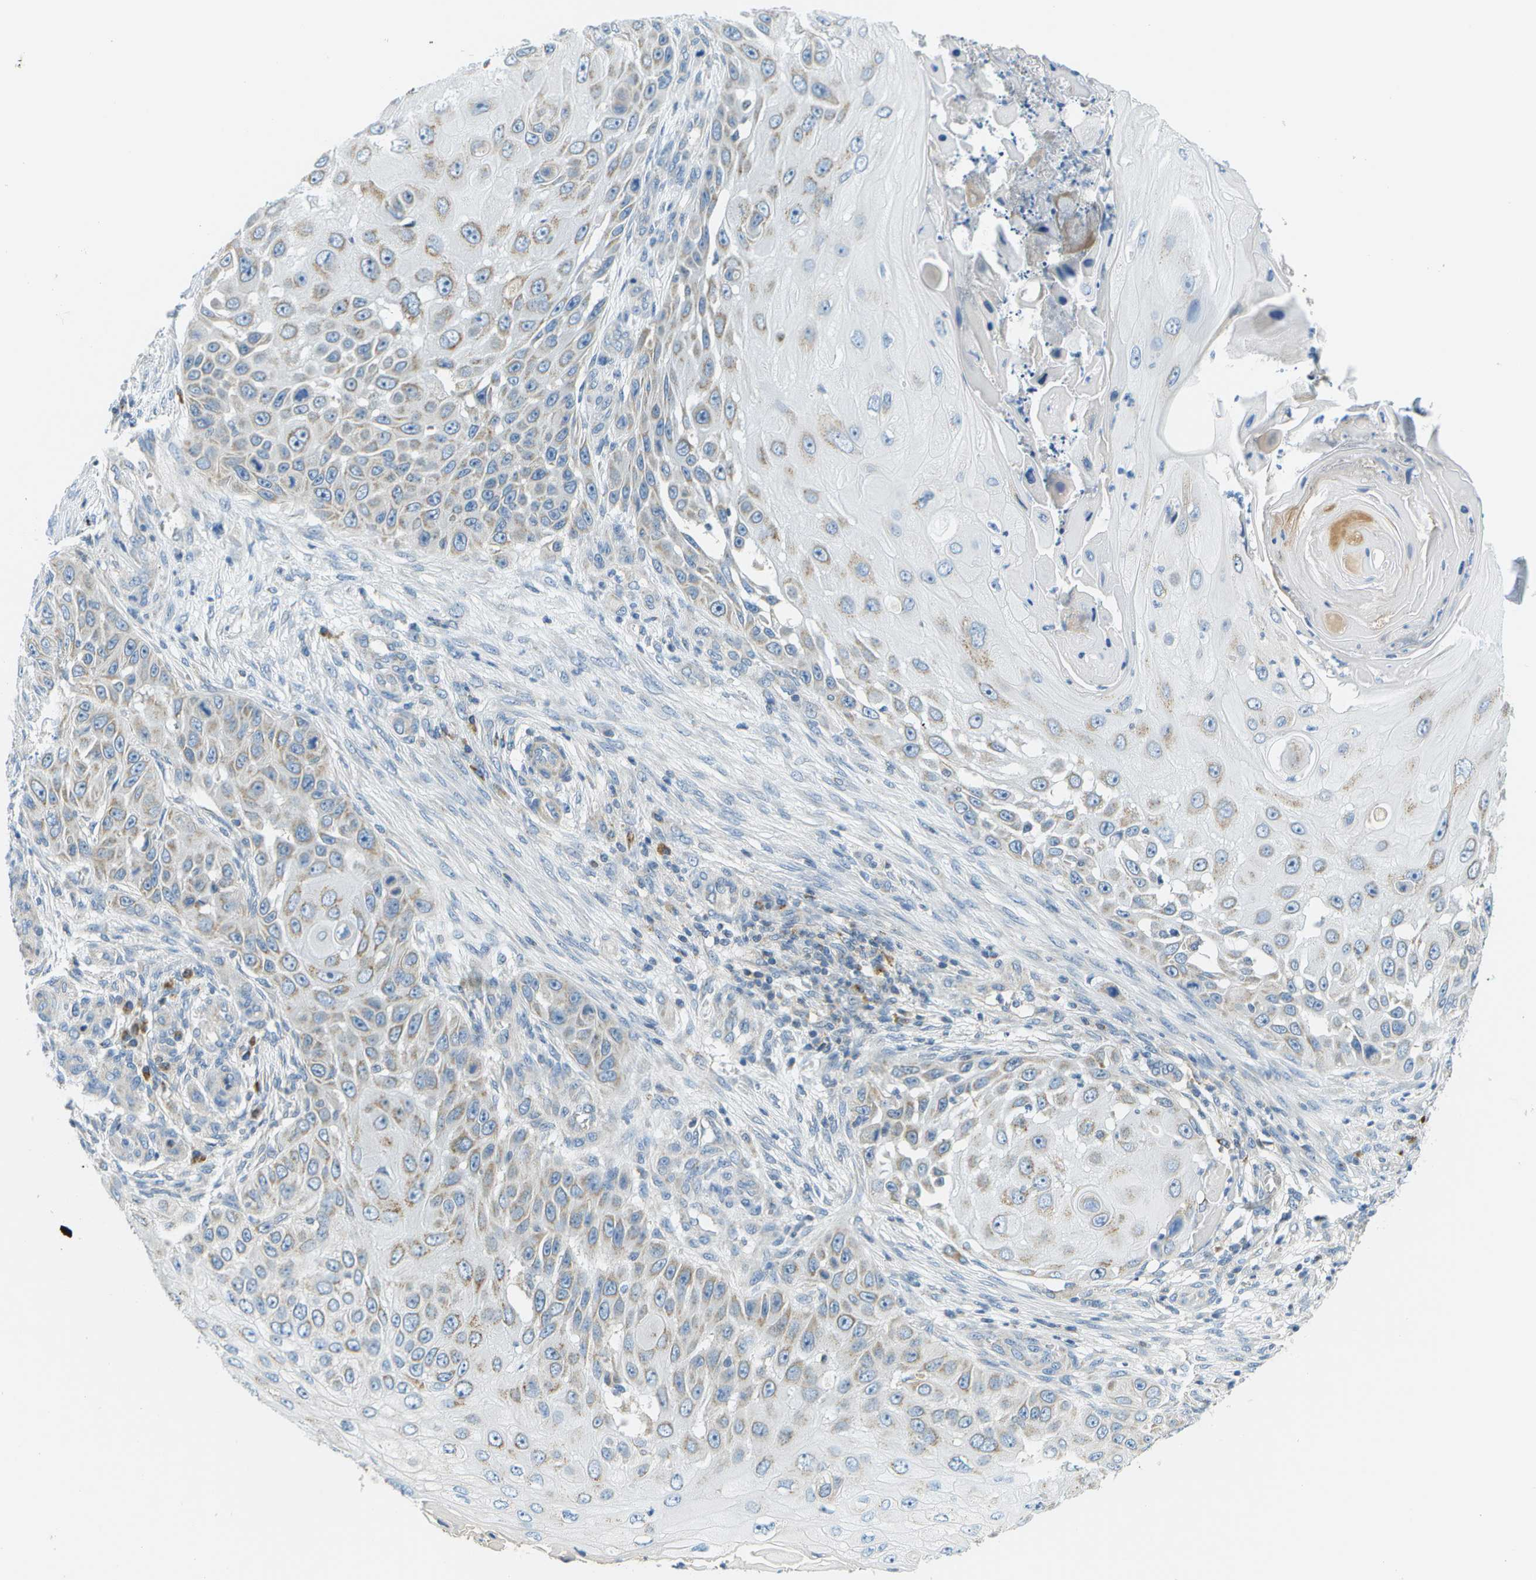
{"staining": {"intensity": "weak", "quantity": "<25%", "location": "cytoplasmic/membranous"}, "tissue": "skin cancer", "cell_type": "Tumor cells", "image_type": "cancer", "snomed": [{"axis": "morphology", "description": "Squamous cell carcinoma, NOS"}, {"axis": "topography", "description": "Skin"}], "caption": "High power microscopy histopathology image of an immunohistochemistry micrograph of squamous cell carcinoma (skin), revealing no significant positivity in tumor cells.", "gene": "PTGIS", "patient": {"sex": "female", "age": 44}}